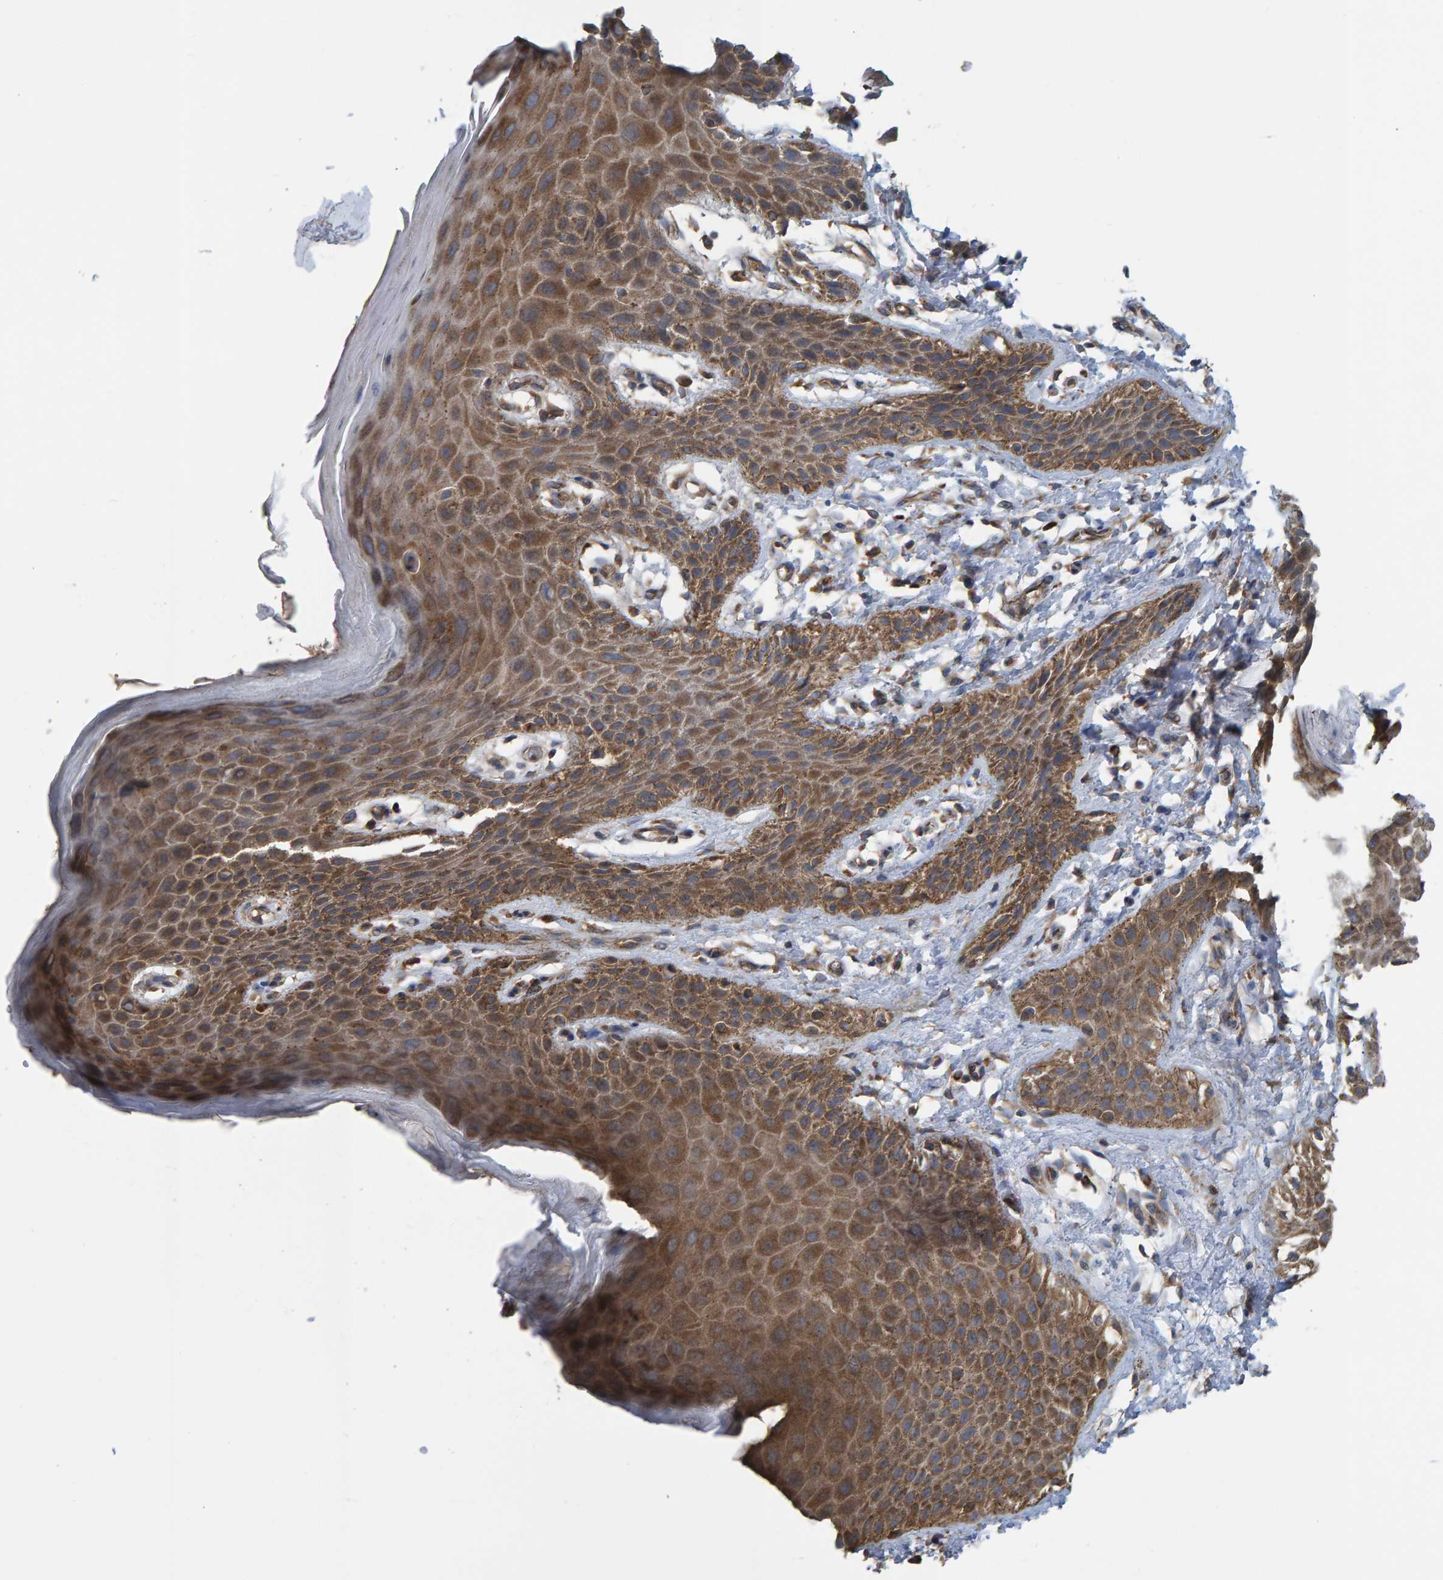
{"staining": {"intensity": "moderate", "quantity": ">75%", "location": "cytoplasmic/membranous"}, "tissue": "skin", "cell_type": "Epidermal cells", "image_type": "normal", "snomed": [{"axis": "morphology", "description": "Normal tissue, NOS"}, {"axis": "topography", "description": "Anal"}], "caption": "A medium amount of moderate cytoplasmic/membranous positivity is appreciated in about >75% of epidermal cells in unremarkable skin. Immunohistochemistry stains the protein of interest in brown and the nuclei are stained blue.", "gene": "LRSAM1", "patient": {"sex": "male", "age": 44}}